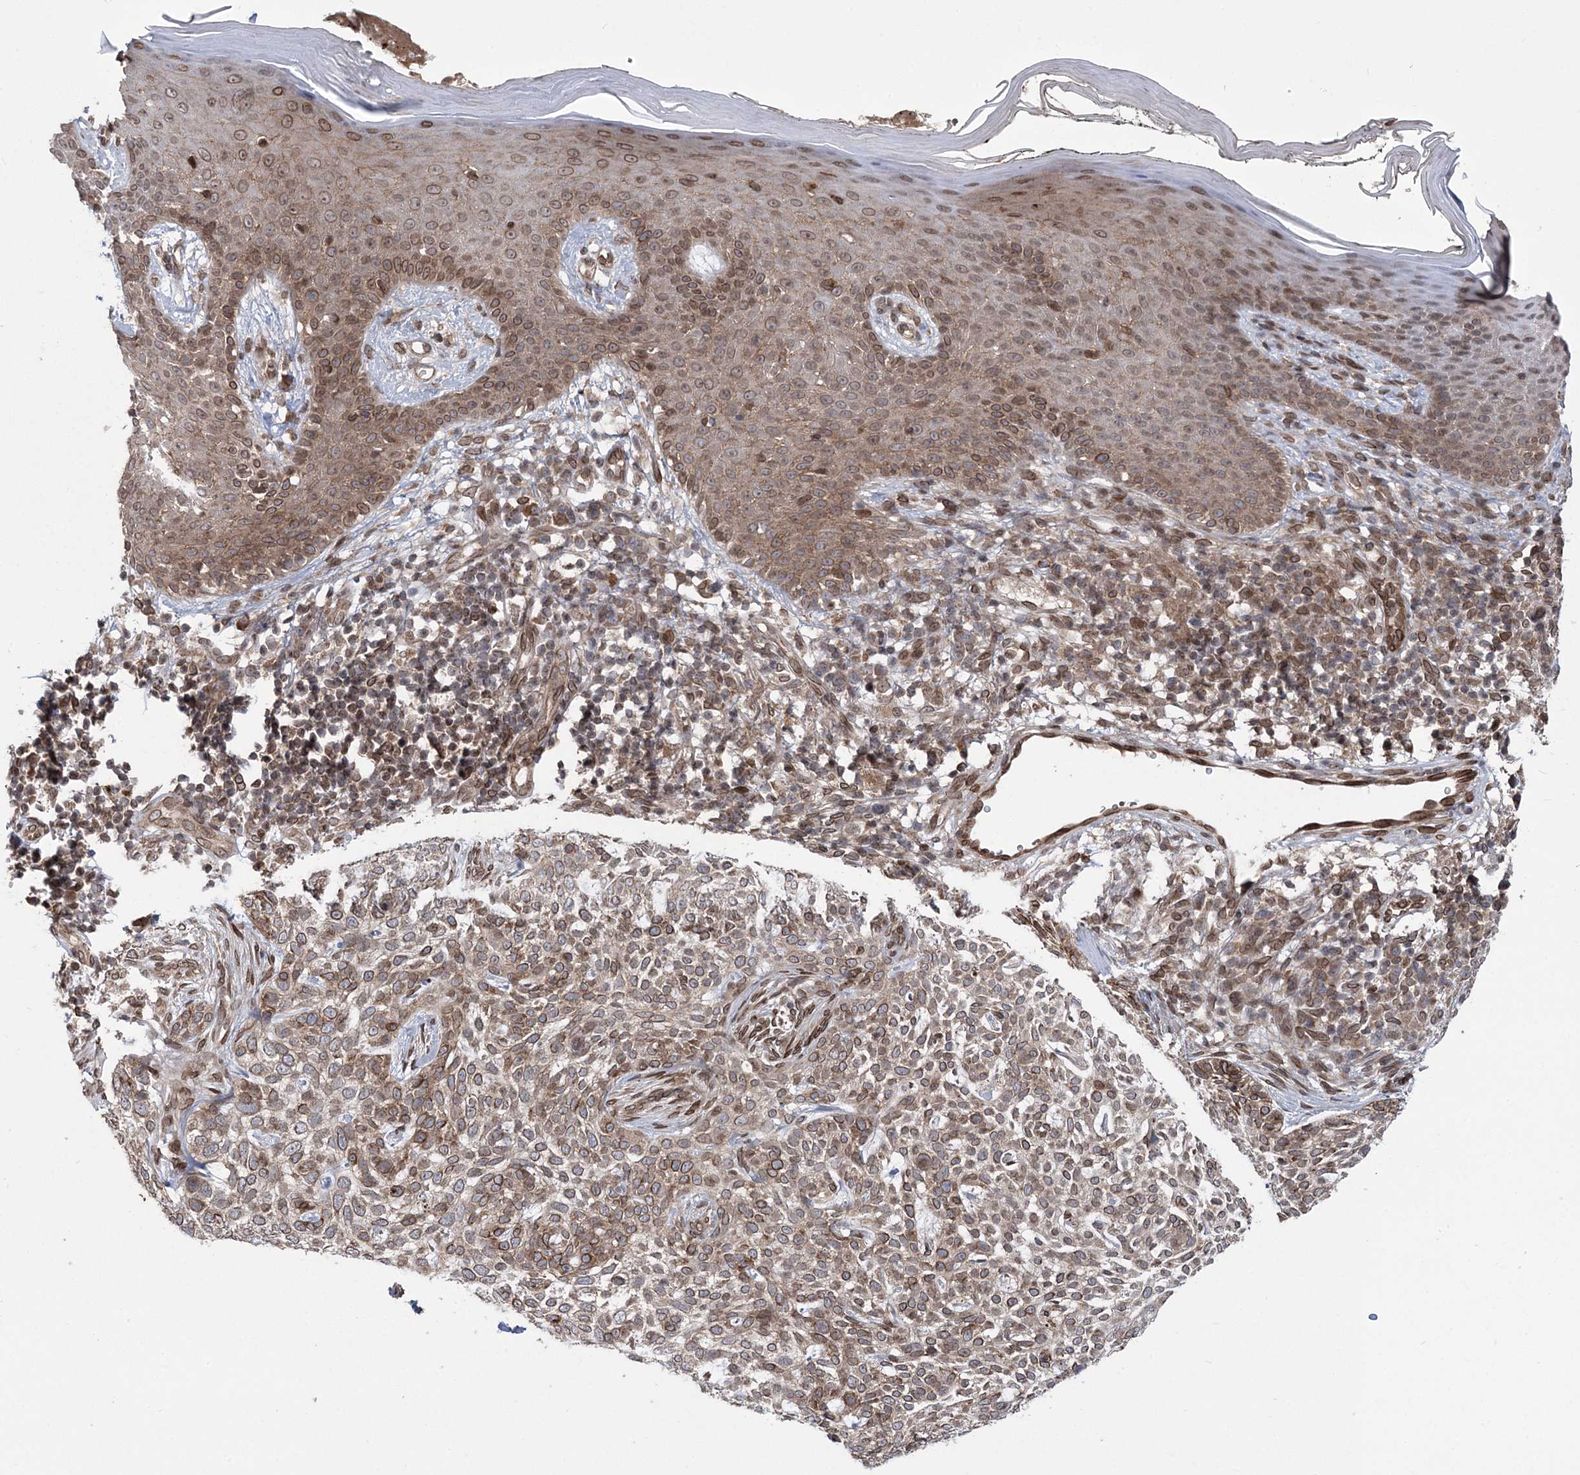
{"staining": {"intensity": "weak", "quantity": ">75%", "location": "cytoplasmic/membranous,nuclear"}, "tissue": "skin cancer", "cell_type": "Tumor cells", "image_type": "cancer", "snomed": [{"axis": "morphology", "description": "Basal cell carcinoma"}, {"axis": "topography", "description": "Skin"}], "caption": "Protein staining reveals weak cytoplasmic/membranous and nuclear positivity in about >75% of tumor cells in skin cancer.", "gene": "DNAJC27", "patient": {"sex": "female", "age": 64}}